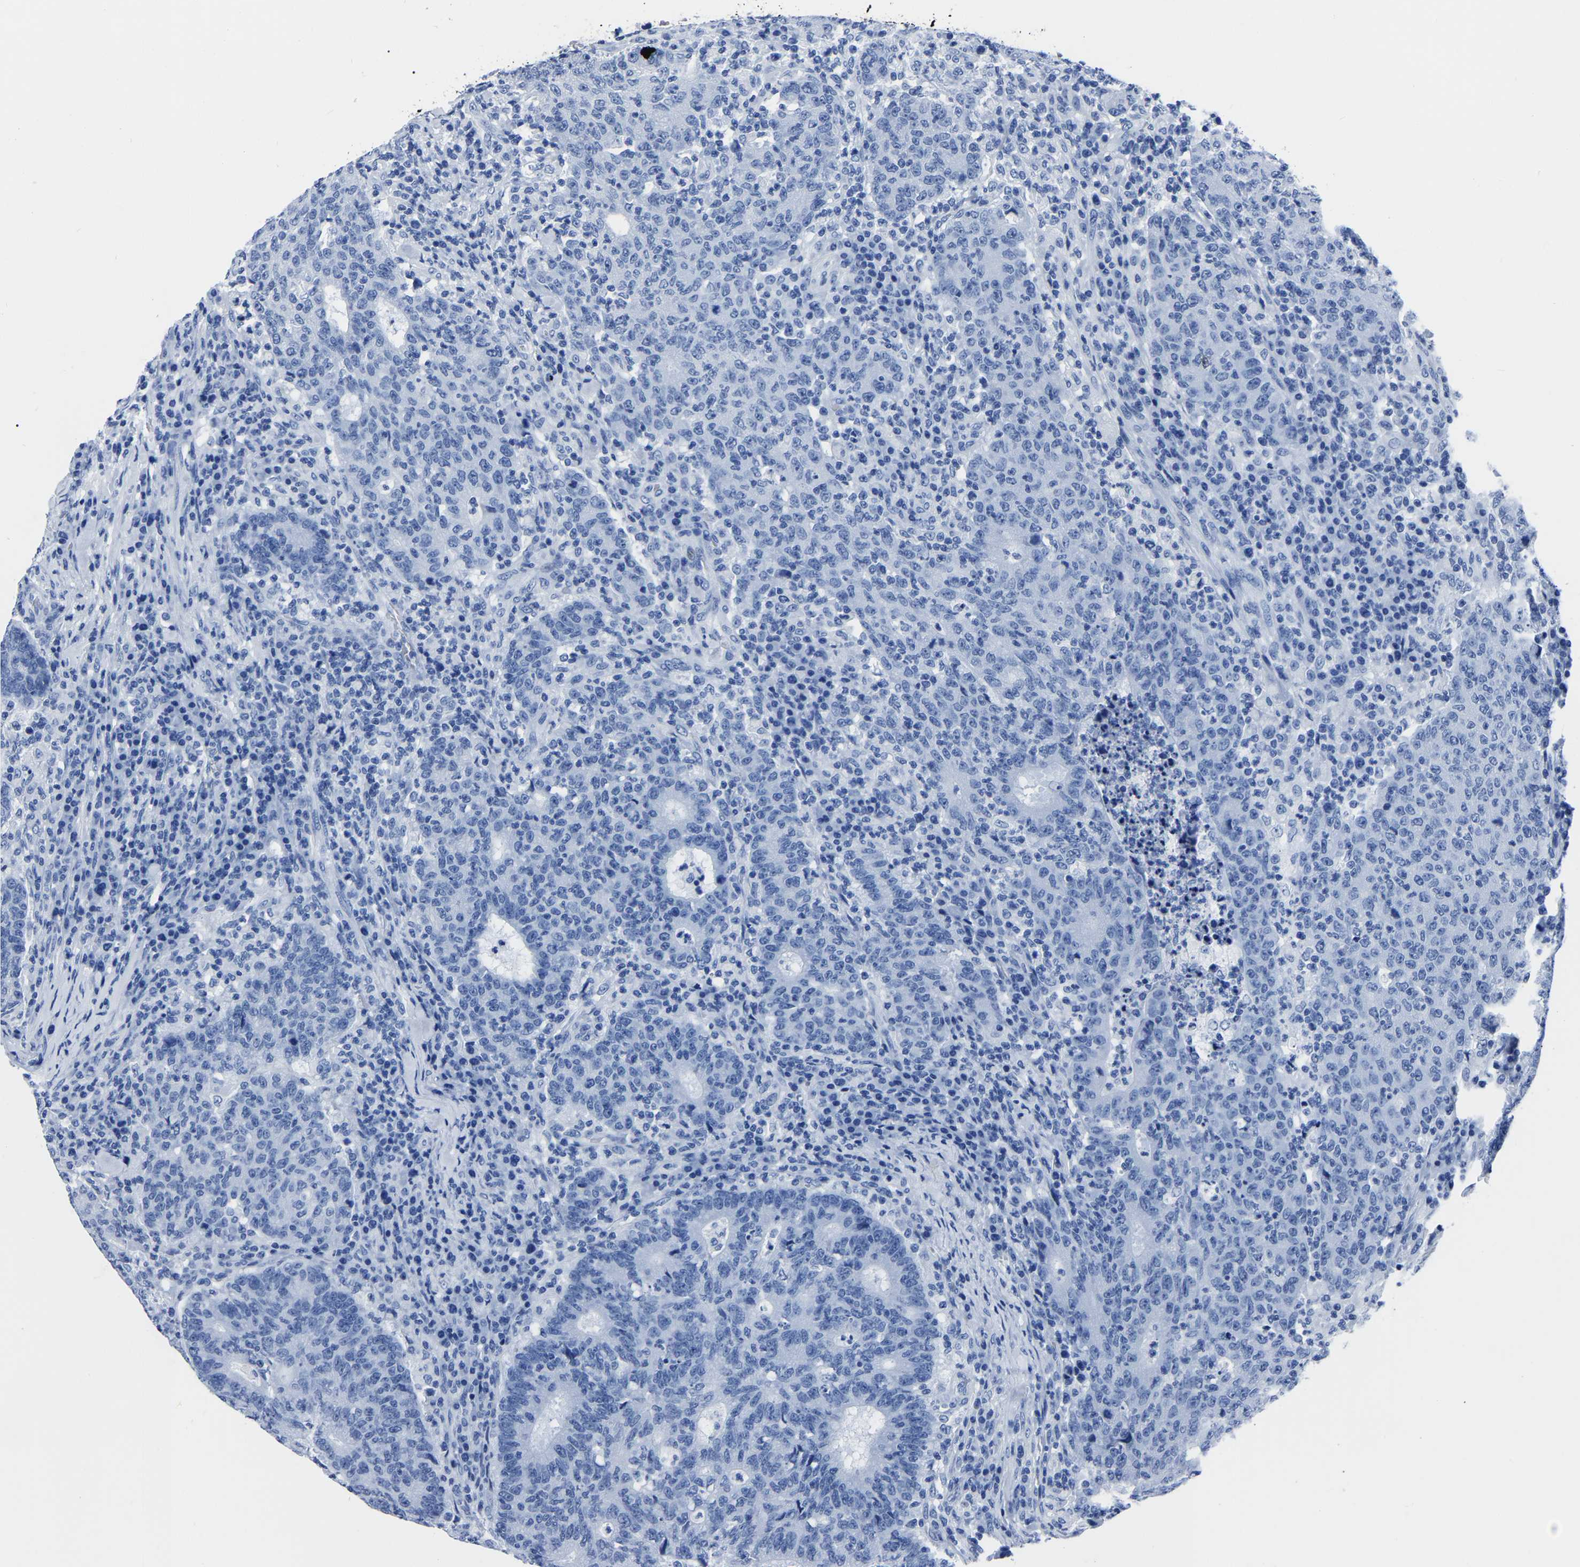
{"staining": {"intensity": "negative", "quantity": "none", "location": "none"}, "tissue": "colorectal cancer", "cell_type": "Tumor cells", "image_type": "cancer", "snomed": [{"axis": "morphology", "description": "Adenocarcinoma, NOS"}, {"axis": "topography", "description": "Colon"}], "caption": "Immunohistochemistry (IHC) image of colorectal adenocarcinoma stained for a protein (brown), which shows no positivity in tumor cells.", "gene": "IMPG2", "patient": {"sex": "female", "age": 75}}